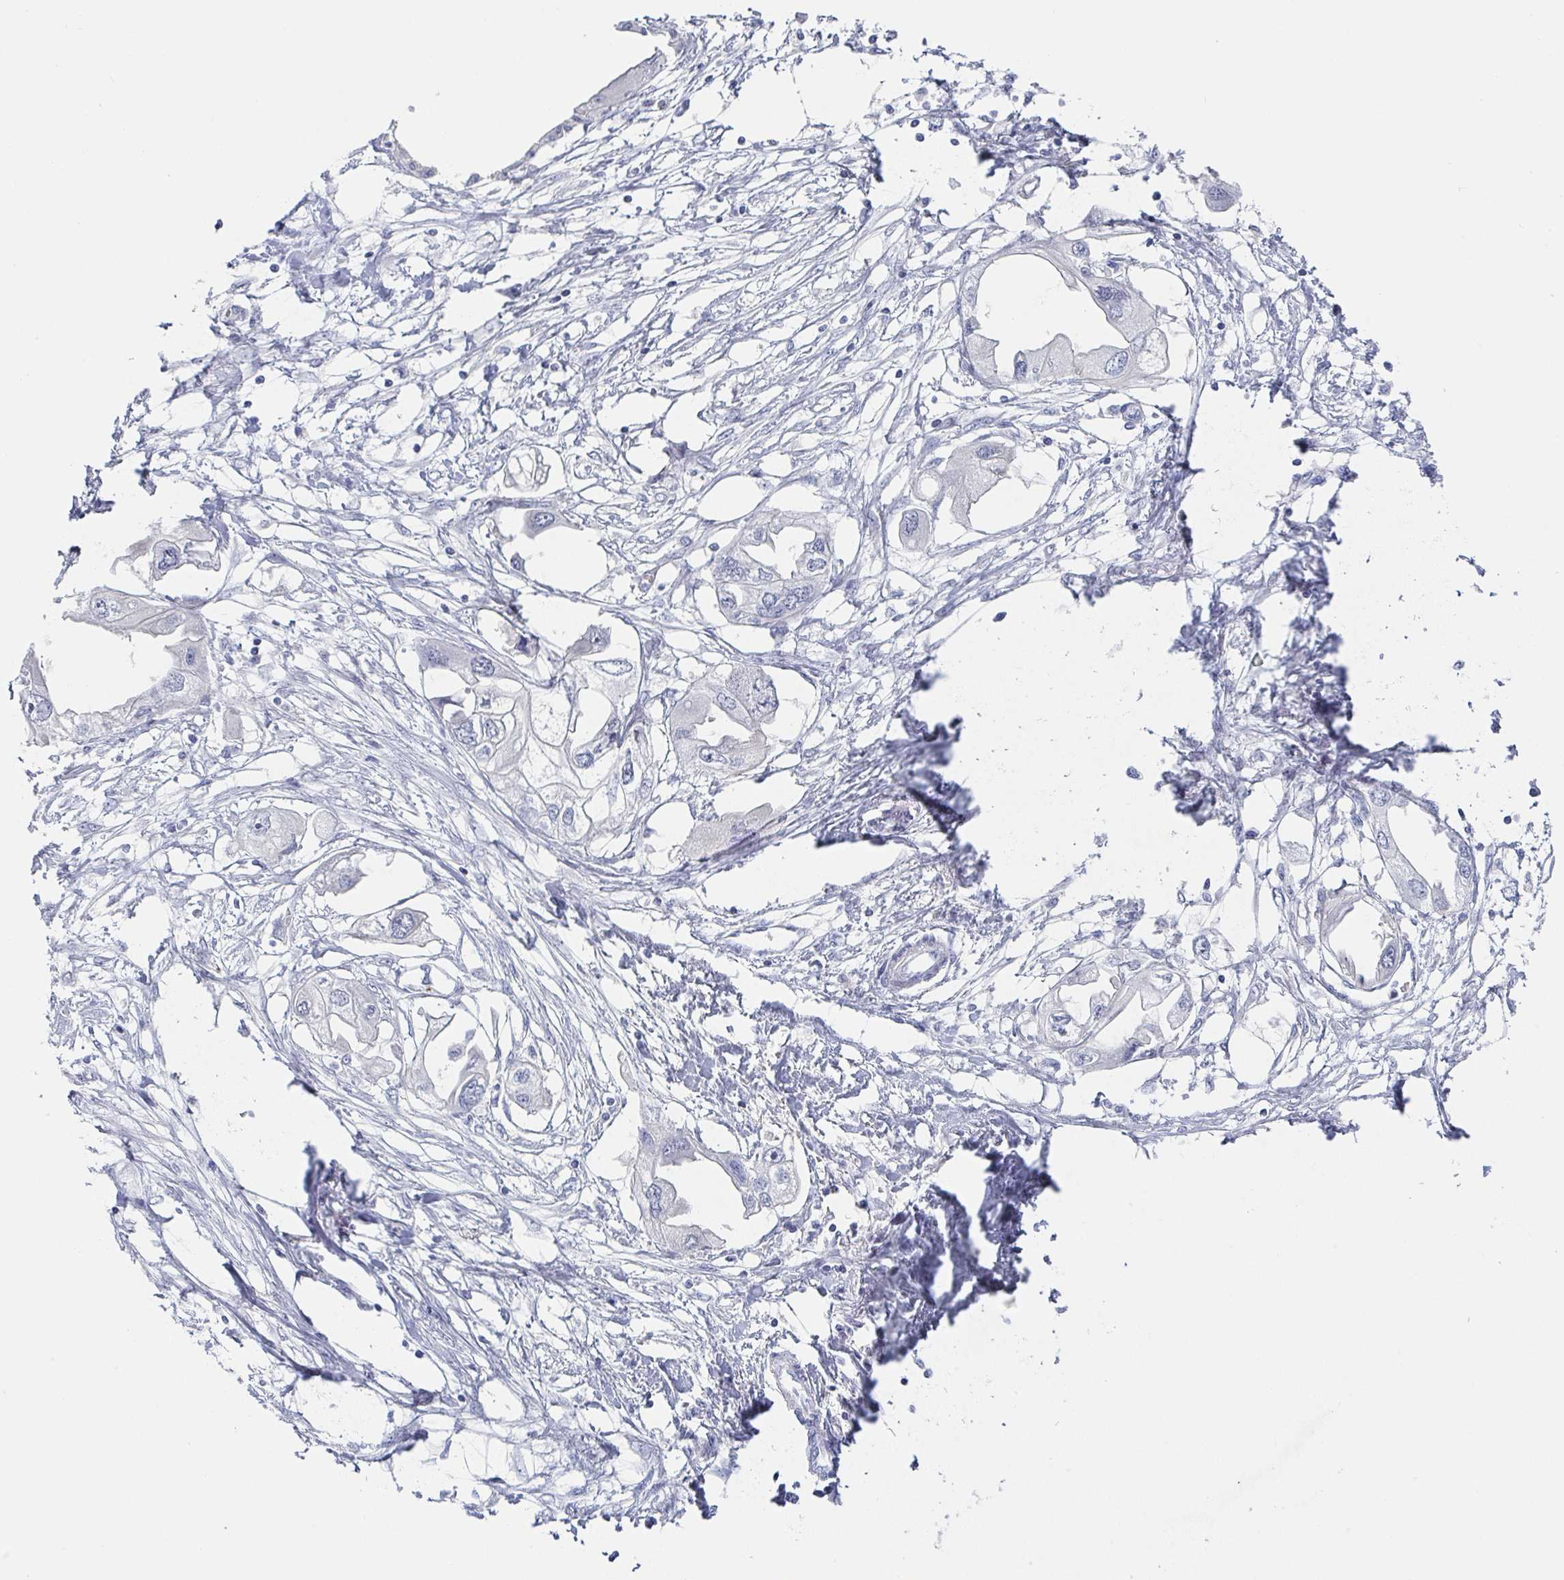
{"staining": {"intensity": "negative", "quantity": "none", "location": "none"}, "tissue": "endometrial cancer", "cell_type": "Tumor cells", "image_type": "cancer", "snomed": [{"axis": "morphology", "description": "Adenocarcinoma, NOS"}, {"axis": "morphology", "description": "Adenocarcinoma, metastatic, NOS"}, {"axis": "topography", "description": "Adipose tissue"}, {"axis": "topography", "description": "Endometrium"}], "caption": "Histopathology image shows no significant protein expression in tumor cells of endometrial cancer (adenocarcinoma).", "gene": "RHOV", "patient": {"sex": "female", "age": 67}}